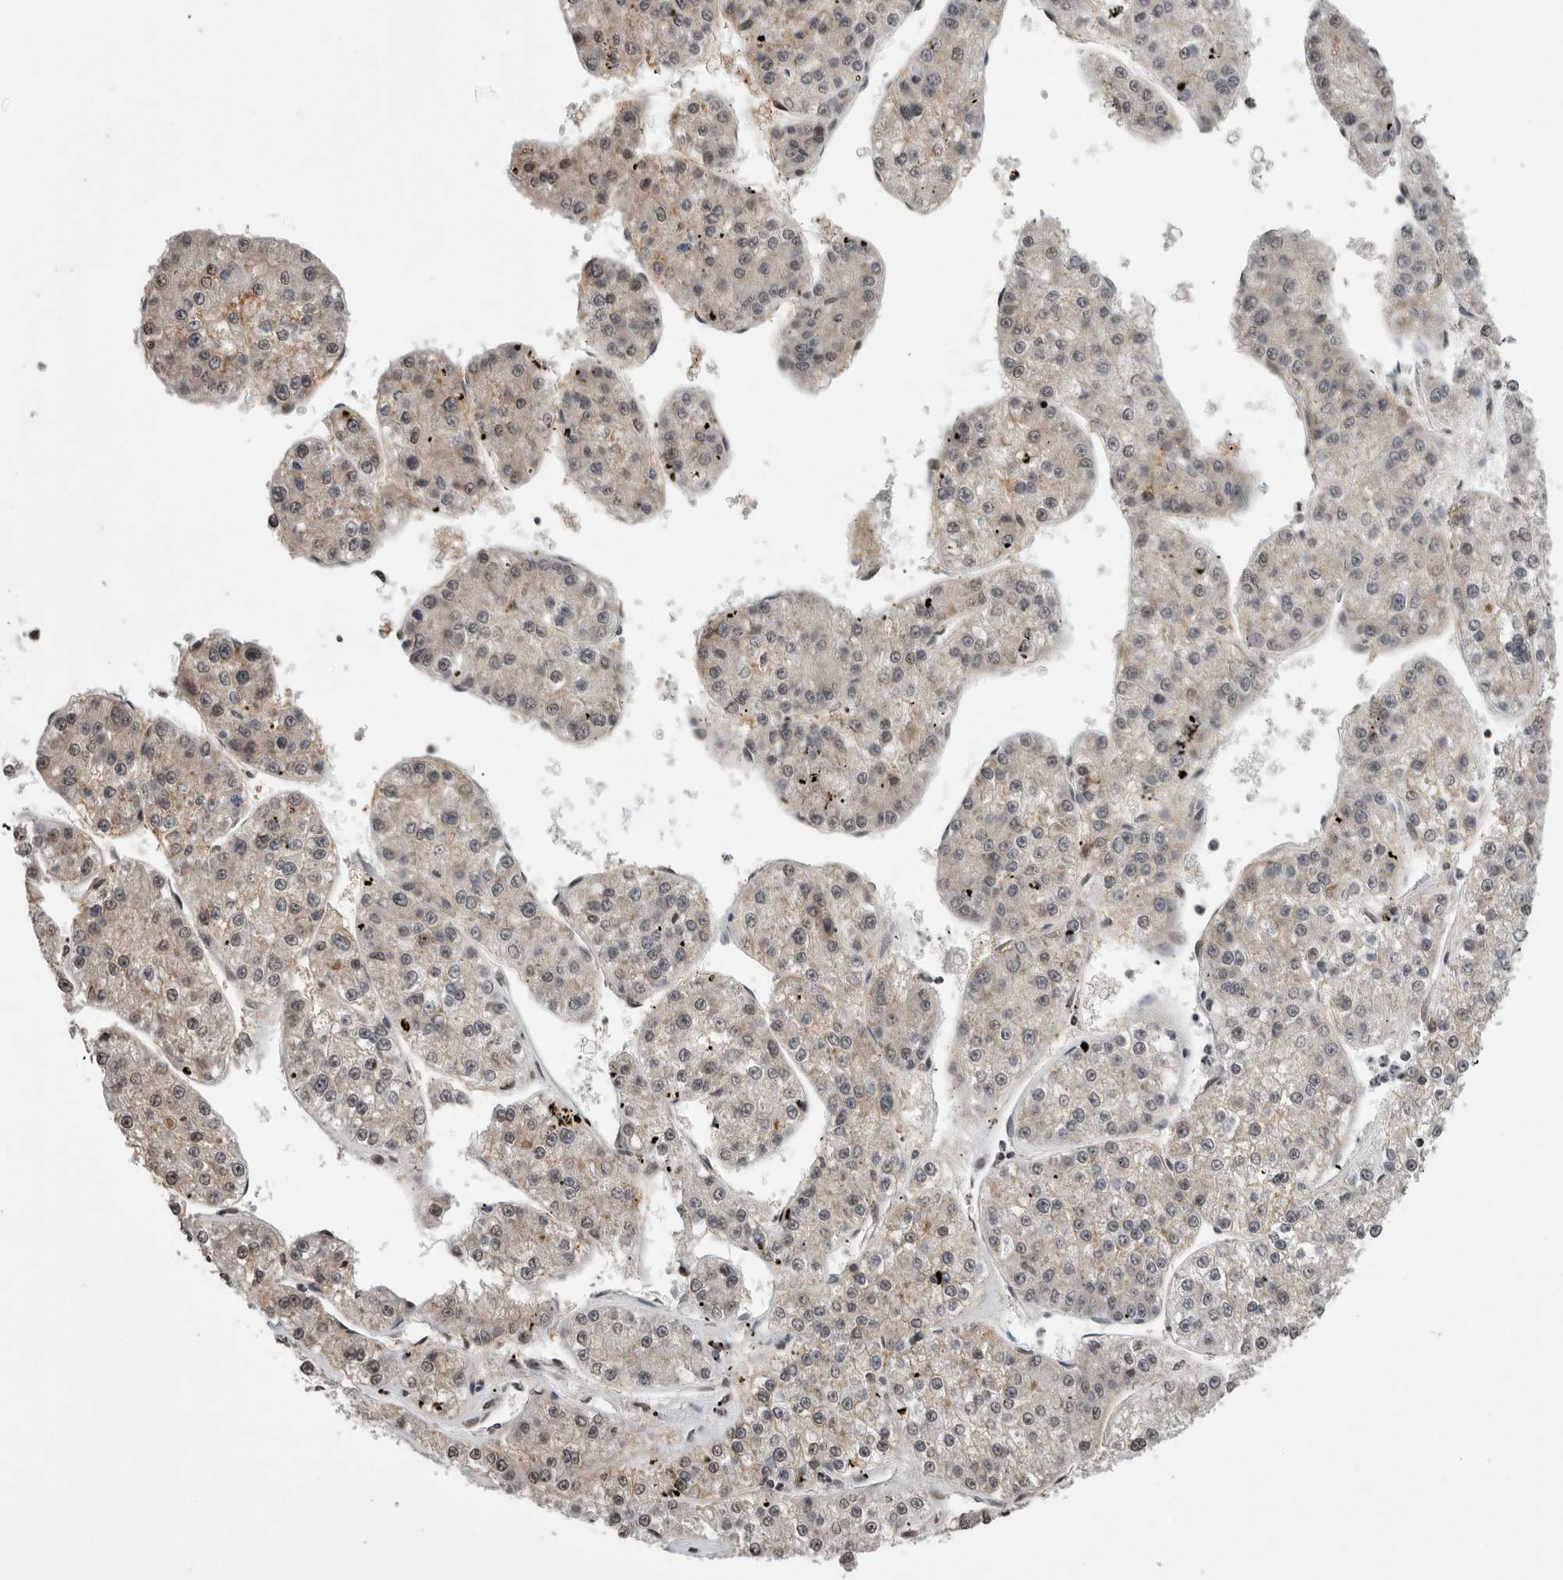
{"staining": {"intensity": "weak", "quantity": "<25%", "location": "cytoplasmic/membranous"}, "tissue": "liver cancer", "cell_type": "Tumor cells", "image_type": "cancer", "snomed": [{"axis": "morphology", "description": "Carcinoma, Hepatocellular, NOS"}, {"axis": "topography", "description": "Liver"}], "caption": "A high-resolution micrograph shows immunohistochemistry staining of liver cancer (hepatocellular carcinoma), which exhibits no significant positivity in tumor cells.", "gene": "ZBTB11", "patient": {"sex": "female", "age": 73}}